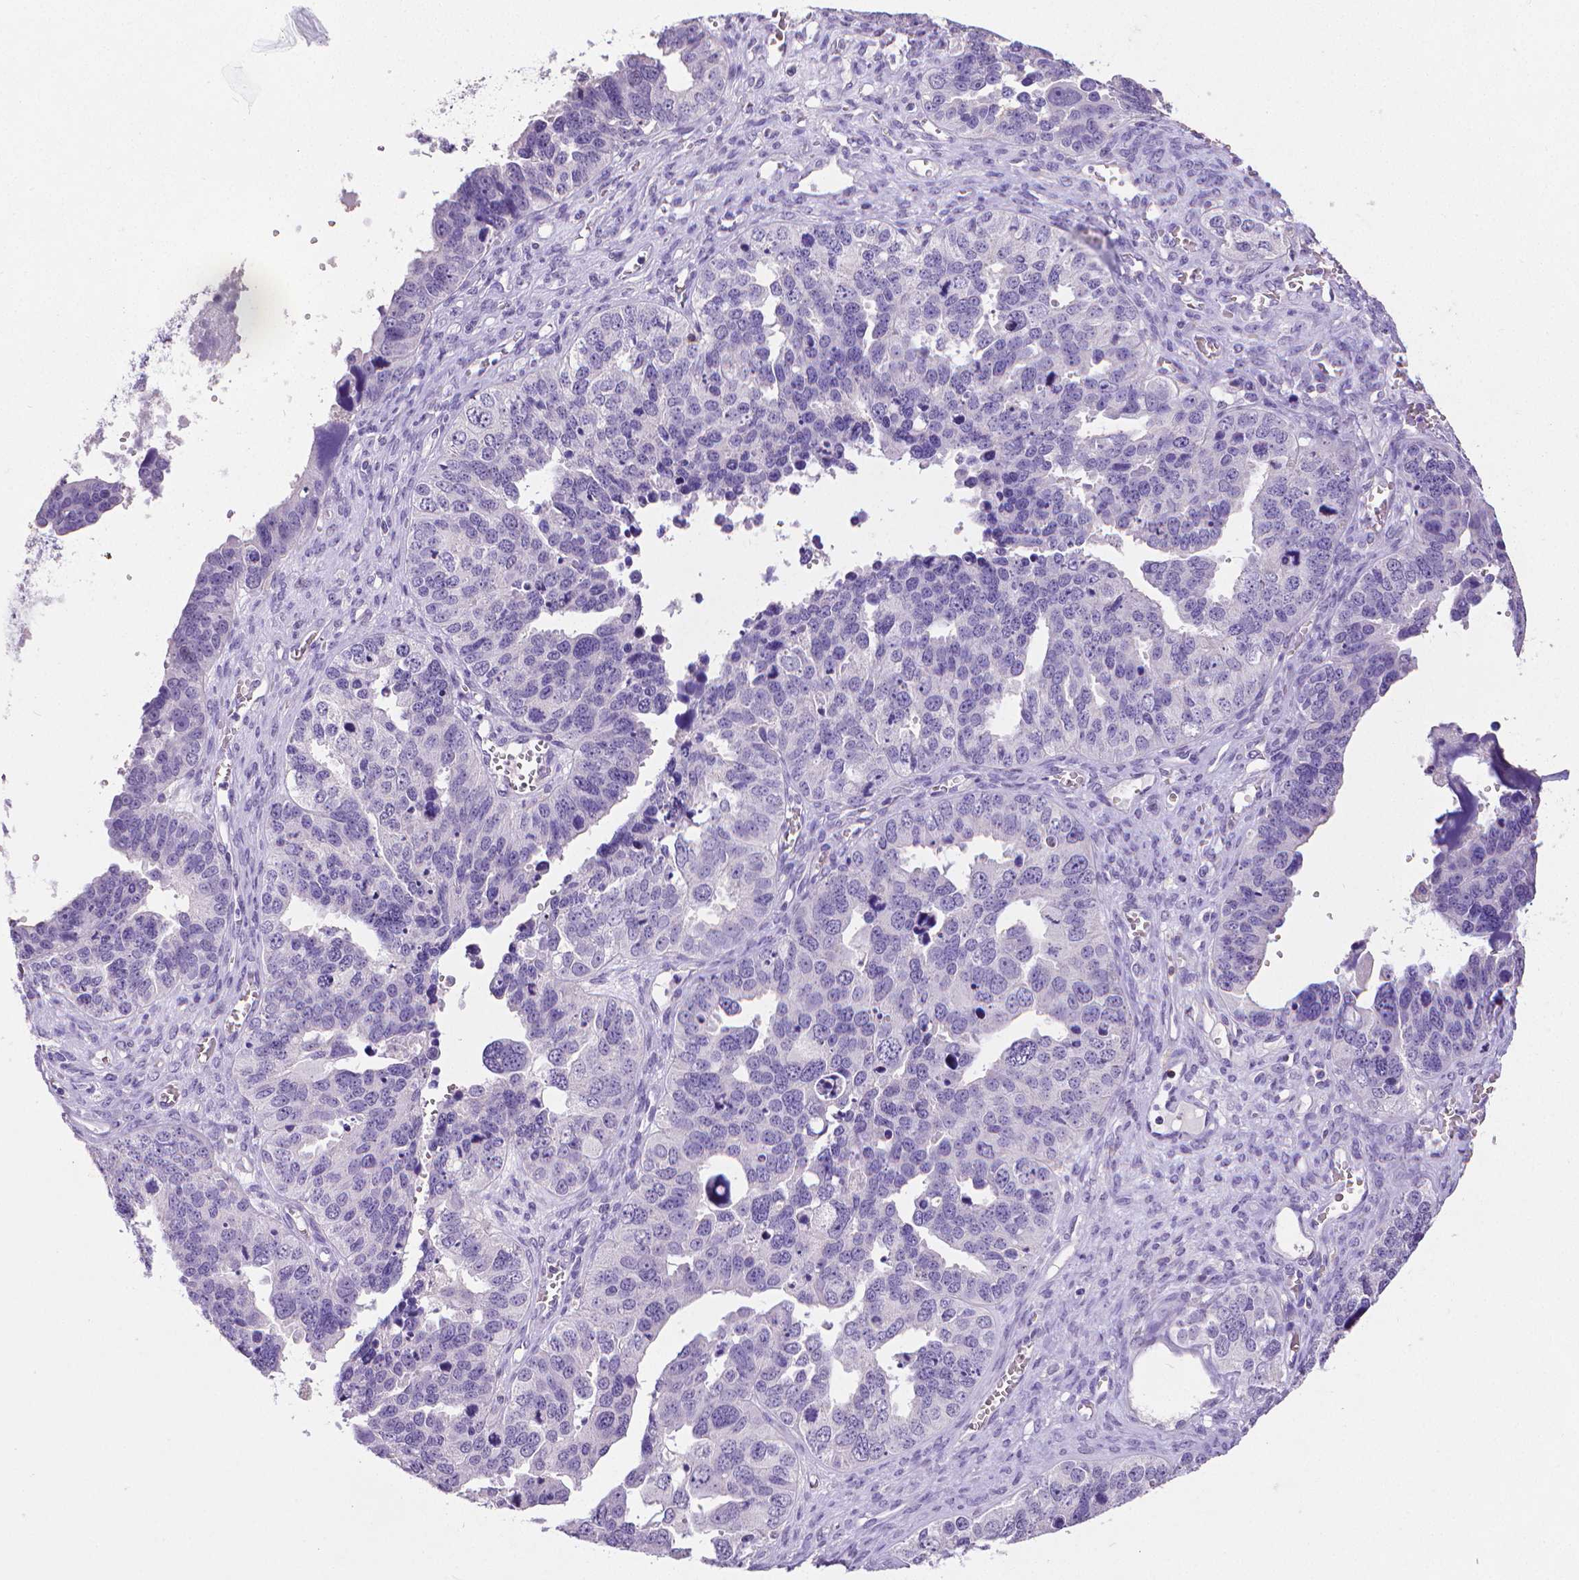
{"staining": {"intensity": "negative", "quantity": "none", "location": "none"}, "tissue": "ovarian cancer", "cell_type": "Tumor cells", "image_type": "cancer", "snomed": [{"axis": "morphology", "description": "Cystadenocarcinoma, serous, NOS"}, {"axis": "topography", "description": "Ovary"}], "caption": "Image shows no protein staining in tumor cells of ovarian cancer tissue.", "gene": "CD4", "patient": {"sex": "female", "age": 76}}